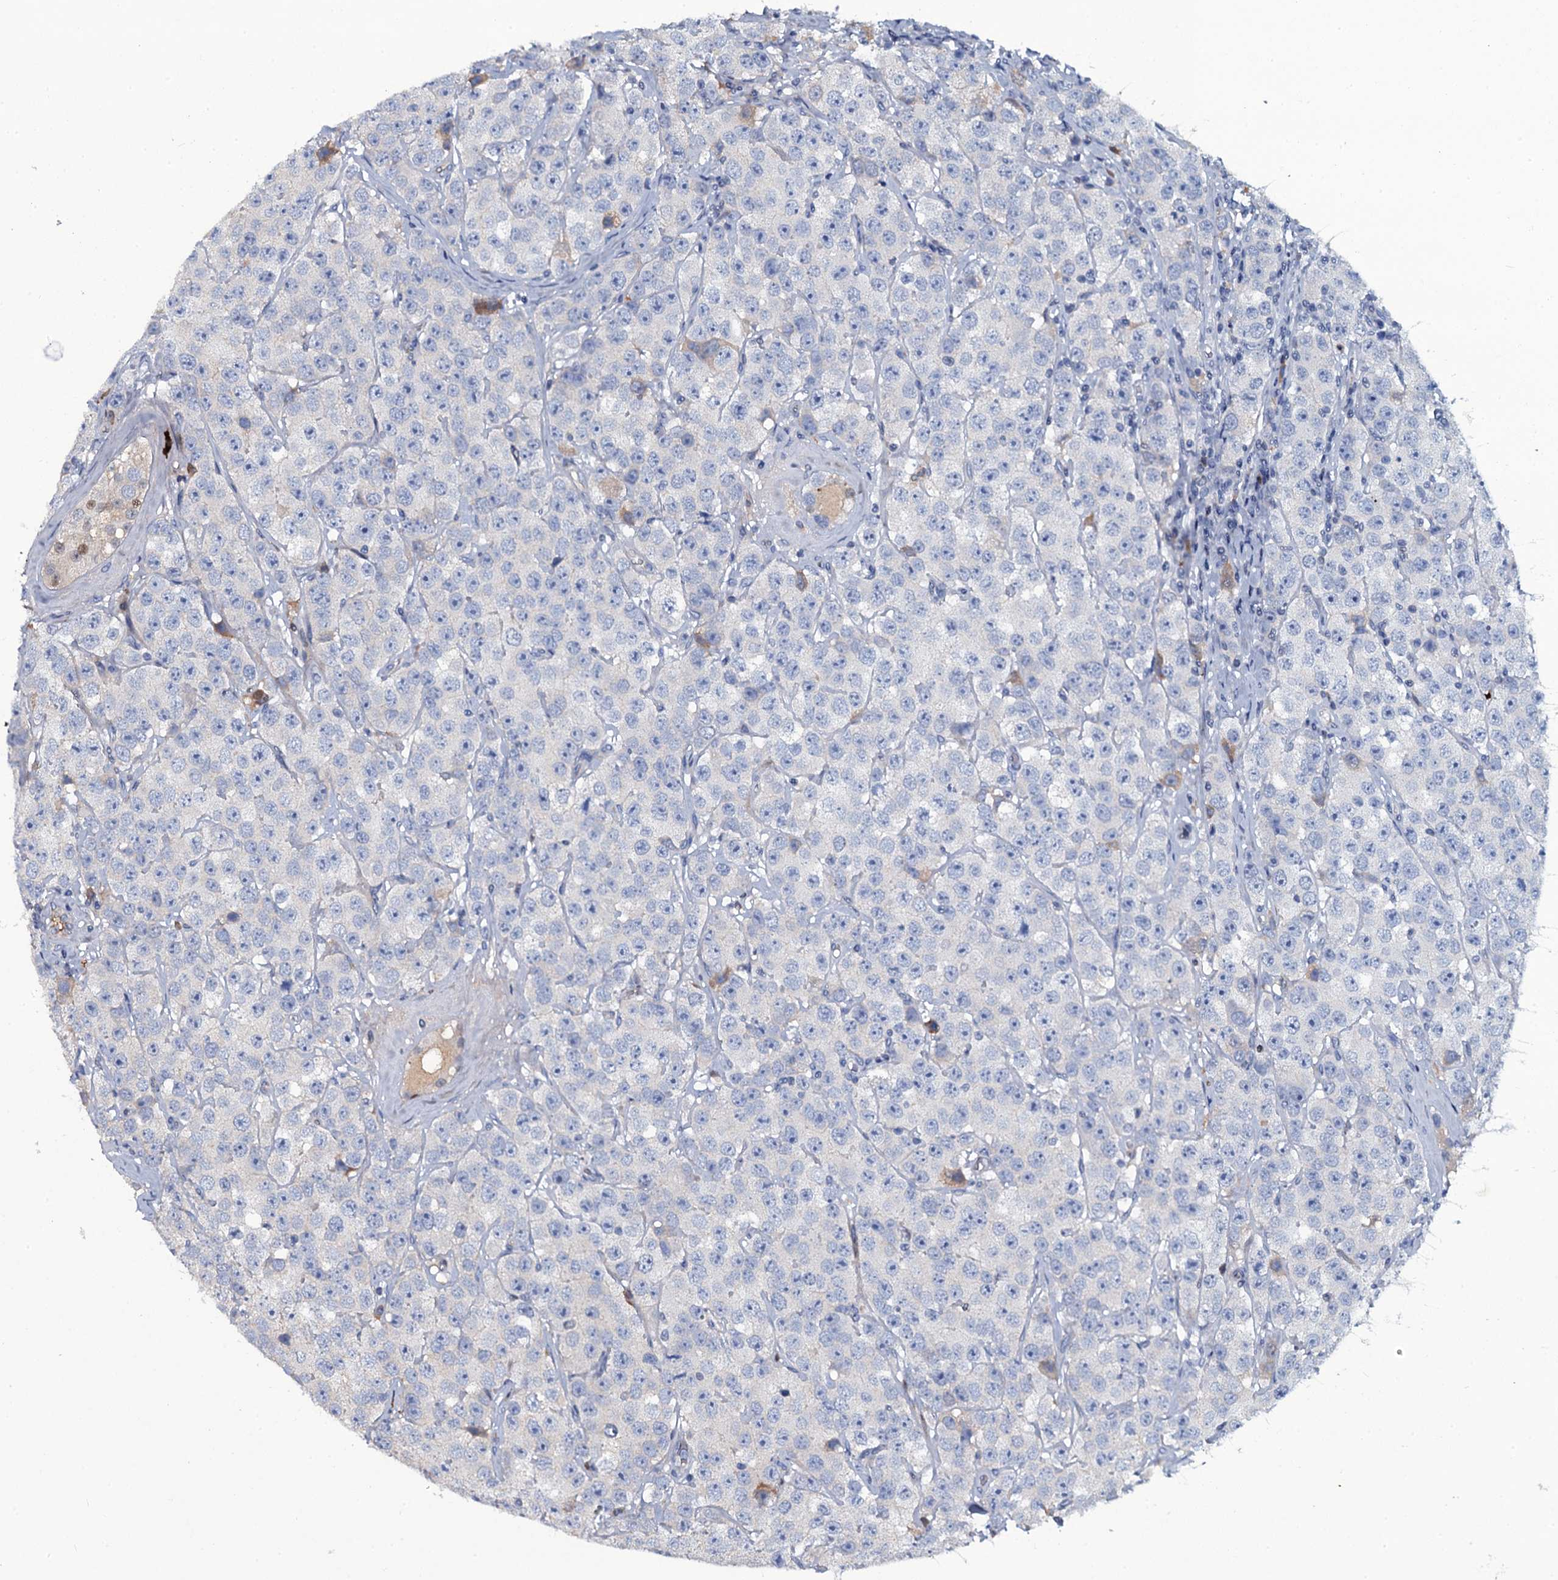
{"staining": {"intensity": "negative", "quantity": "none", "location": "none"}, "tissue": "testis cancer", "cell_type": "Tumor cells", "image_type": "cancer", "snomed": [{"axis": "morphology", "description": "Seminoma, NOS"}, {"axis": "topography", "description": "Testis"}], "caption": "This is a histopathology image of immunohistochemistry staining of testis seminoma, which shows no positivity in tumor cells.", "gene": "LYG2", "patient": {"sex": "male", "age": 28}}